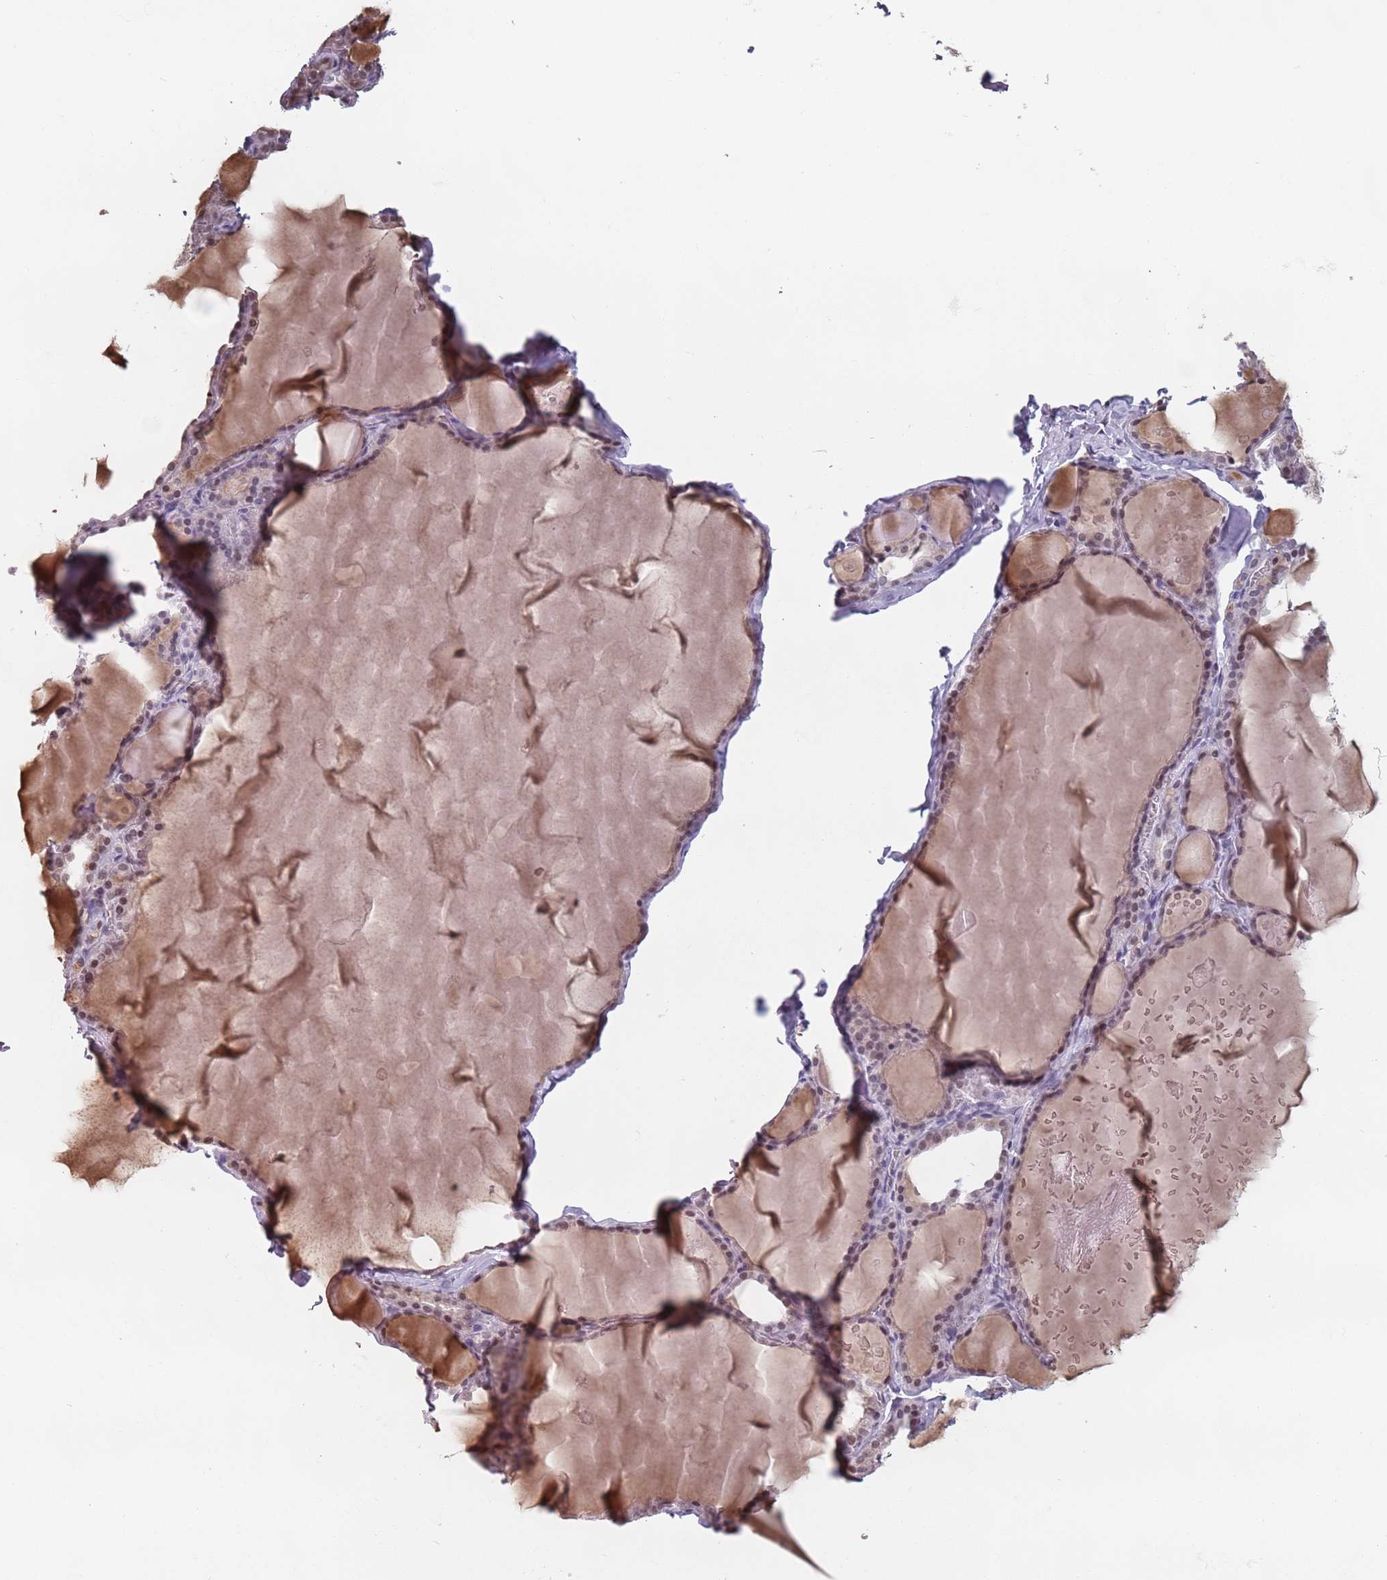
{"staining": {"intensity": "weak", "quantity": "25%-75%", "location": "nuclear"}, "tissue": "thyroid gland", "cell_type": "Glandular cells", "image_type": "normal", "snomed": [{"axis": "morphology", "description": "Normal tissue, NOS"}, {"axis": "topography", "description": "Thyroid gland"}], "caption": "A micrograph showing weak nuclear positivity in approximately 25%-75% of glandular cells in unremarkable thyroid gland, as visualized by brown immunohistochemical staining.", "gene": "PTCHD1", "patient": {"sex": "male", "age": 56}}